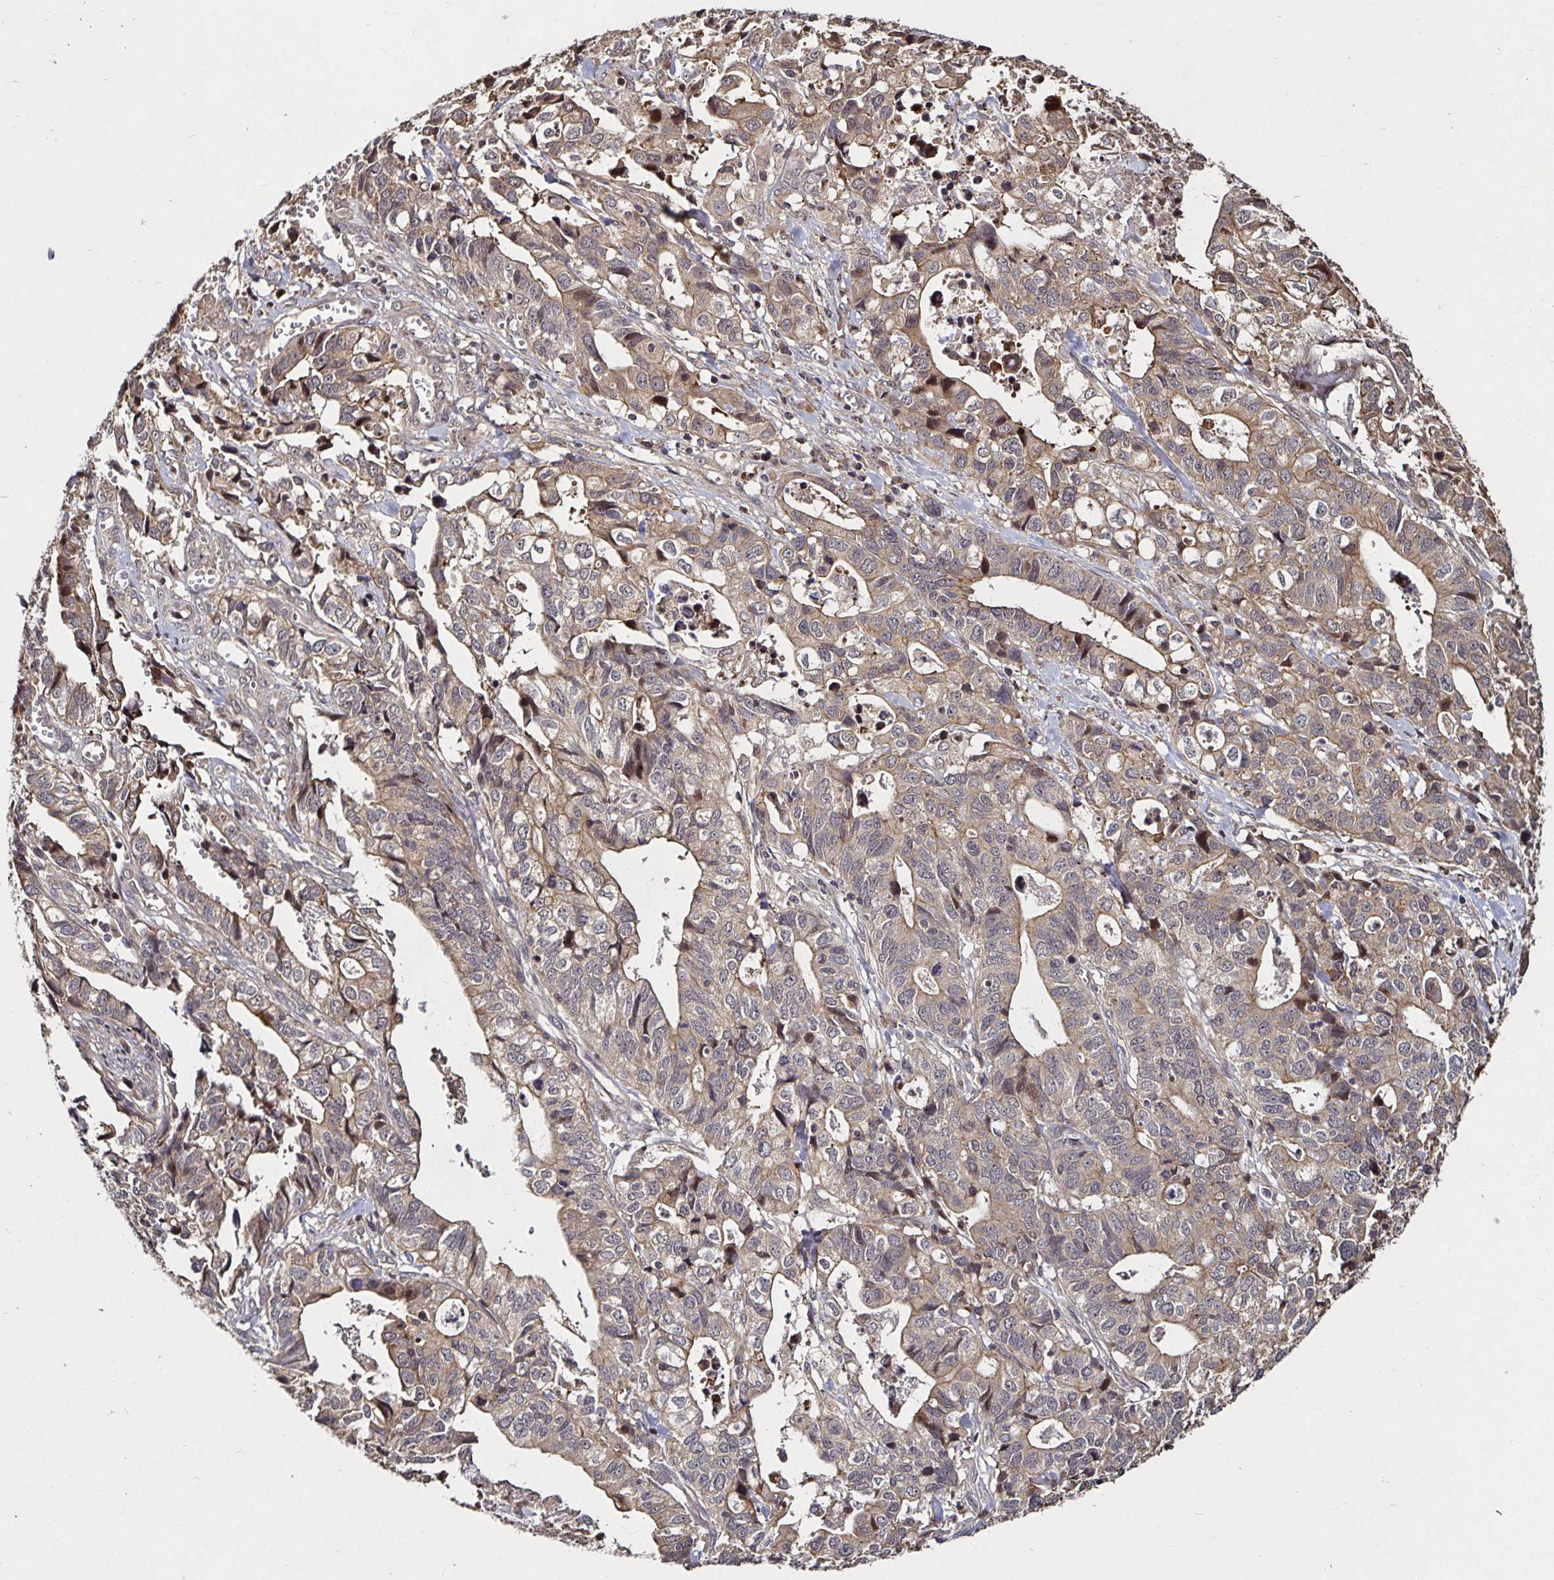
{"staining": {"intensity": "weak", "quantity": "25%-75%", "location": "cytoplasmic/membranous"}, "tissue": "stomach cancer", "cell_type": "Tumor cells", "image_type": "cancer", "snomed": [{"axis": "morphology", "description": "Adenocarcinoma, NOS"}, {"axis": "topography", "description": "Stomach, upper"}], "caption": "Brown immunohistochemical staining in stomach cancer (adenocarcinoma) reveals weak cytoplasmic/membranous staining in about 25%-75% of tumor cells.", "gene": "SMYD3", "patient": {"sex": "female", "age": 67}}